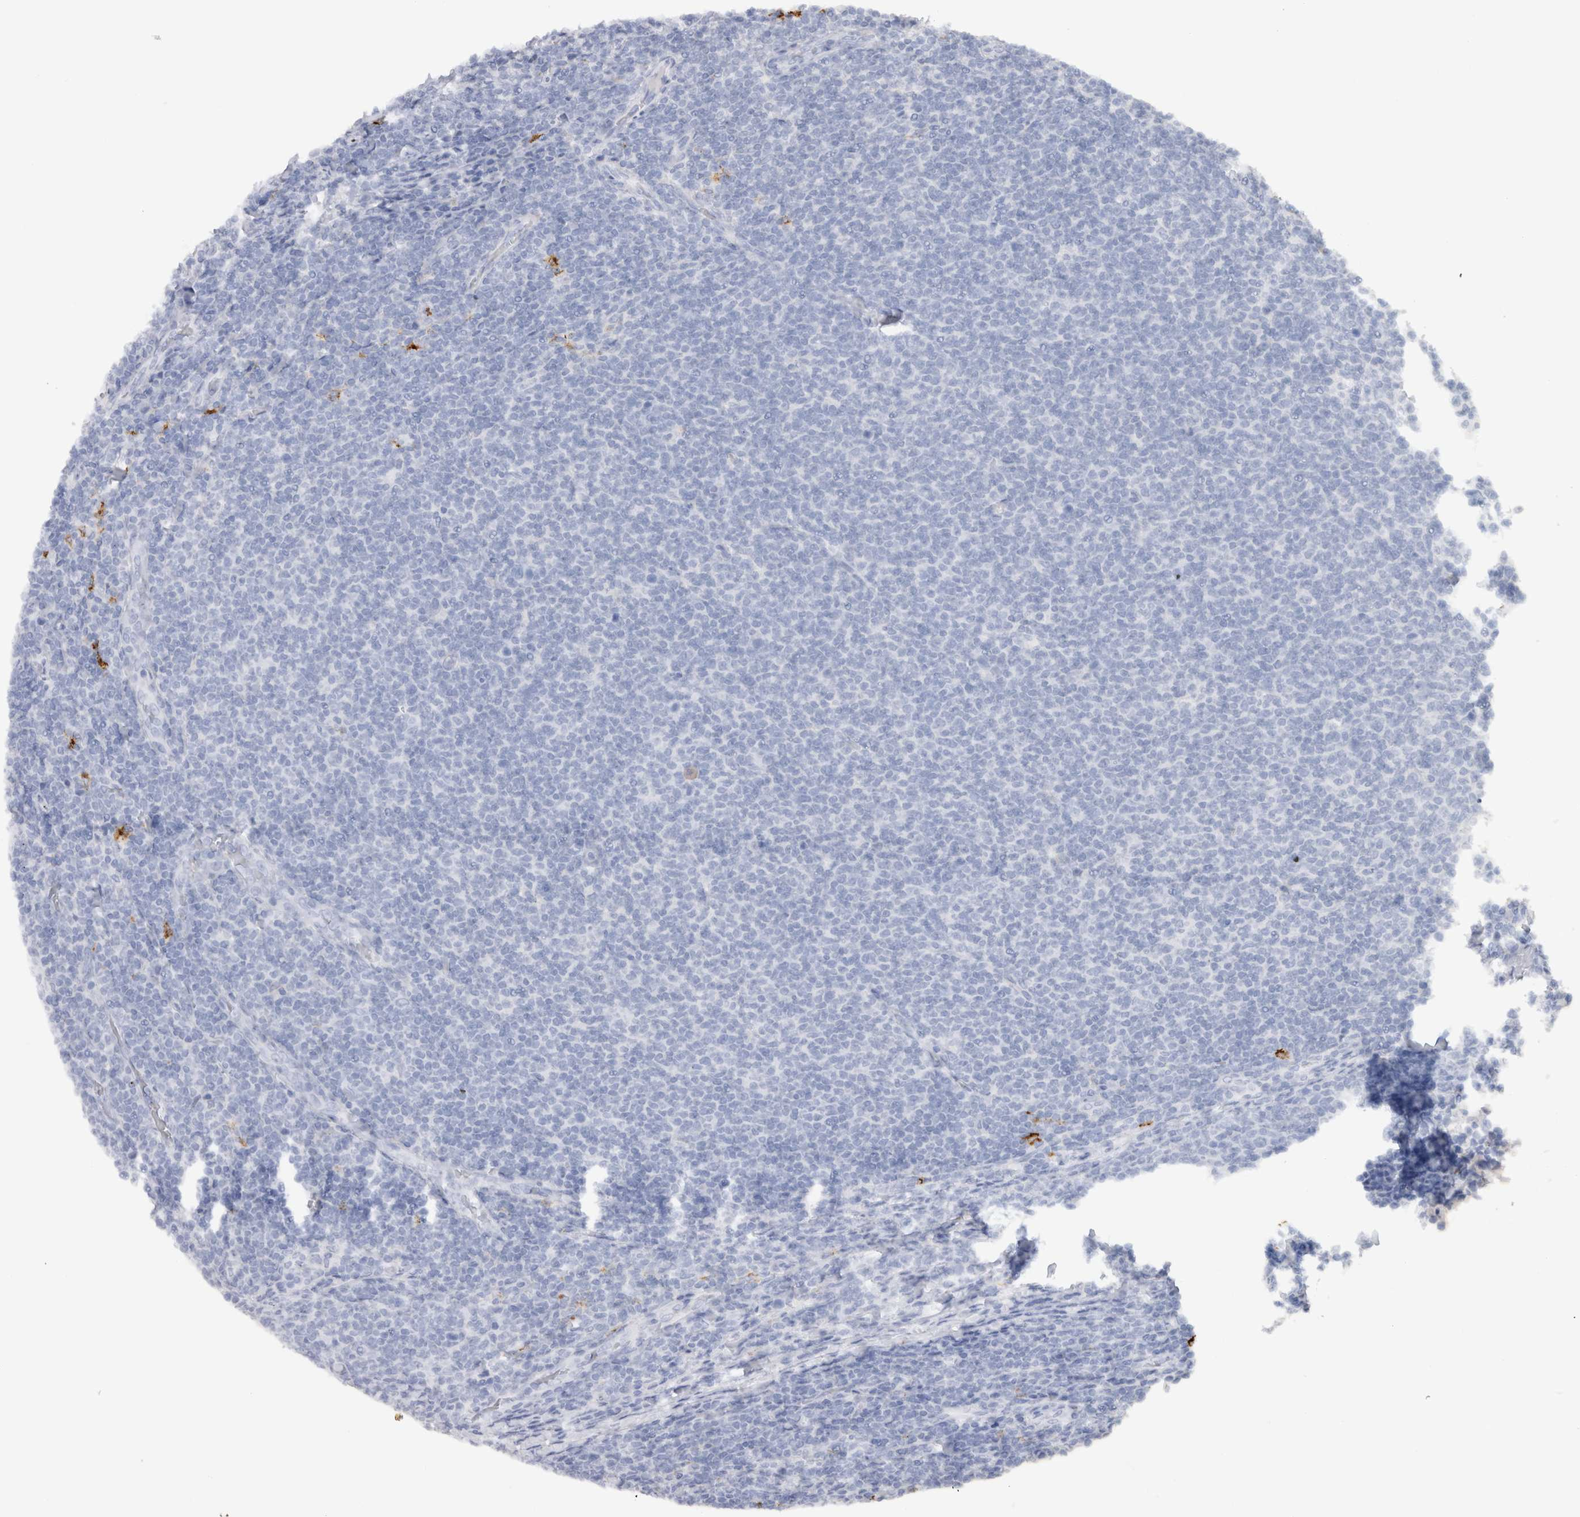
{"staining": {"intensity": "negative", "quantity": "none", "location": "none"}, "tissue": "lymphoma", "cell_type": "Tumor cells", "image_type": "cancer", "snomed": [{"axis": "morphology", "description": "Malignant lymphoma, non-Hodgkin's type, Low grade"}, {"axis": "topography", "description": "Lymph node"}], "caption": "The micrograph displays no staining of tumor cells in malignant lymphoma, non-Hodgkin's type (low-grade).", "gene": "LAMP3", "patient": {"sex": "male", "age": 66}}